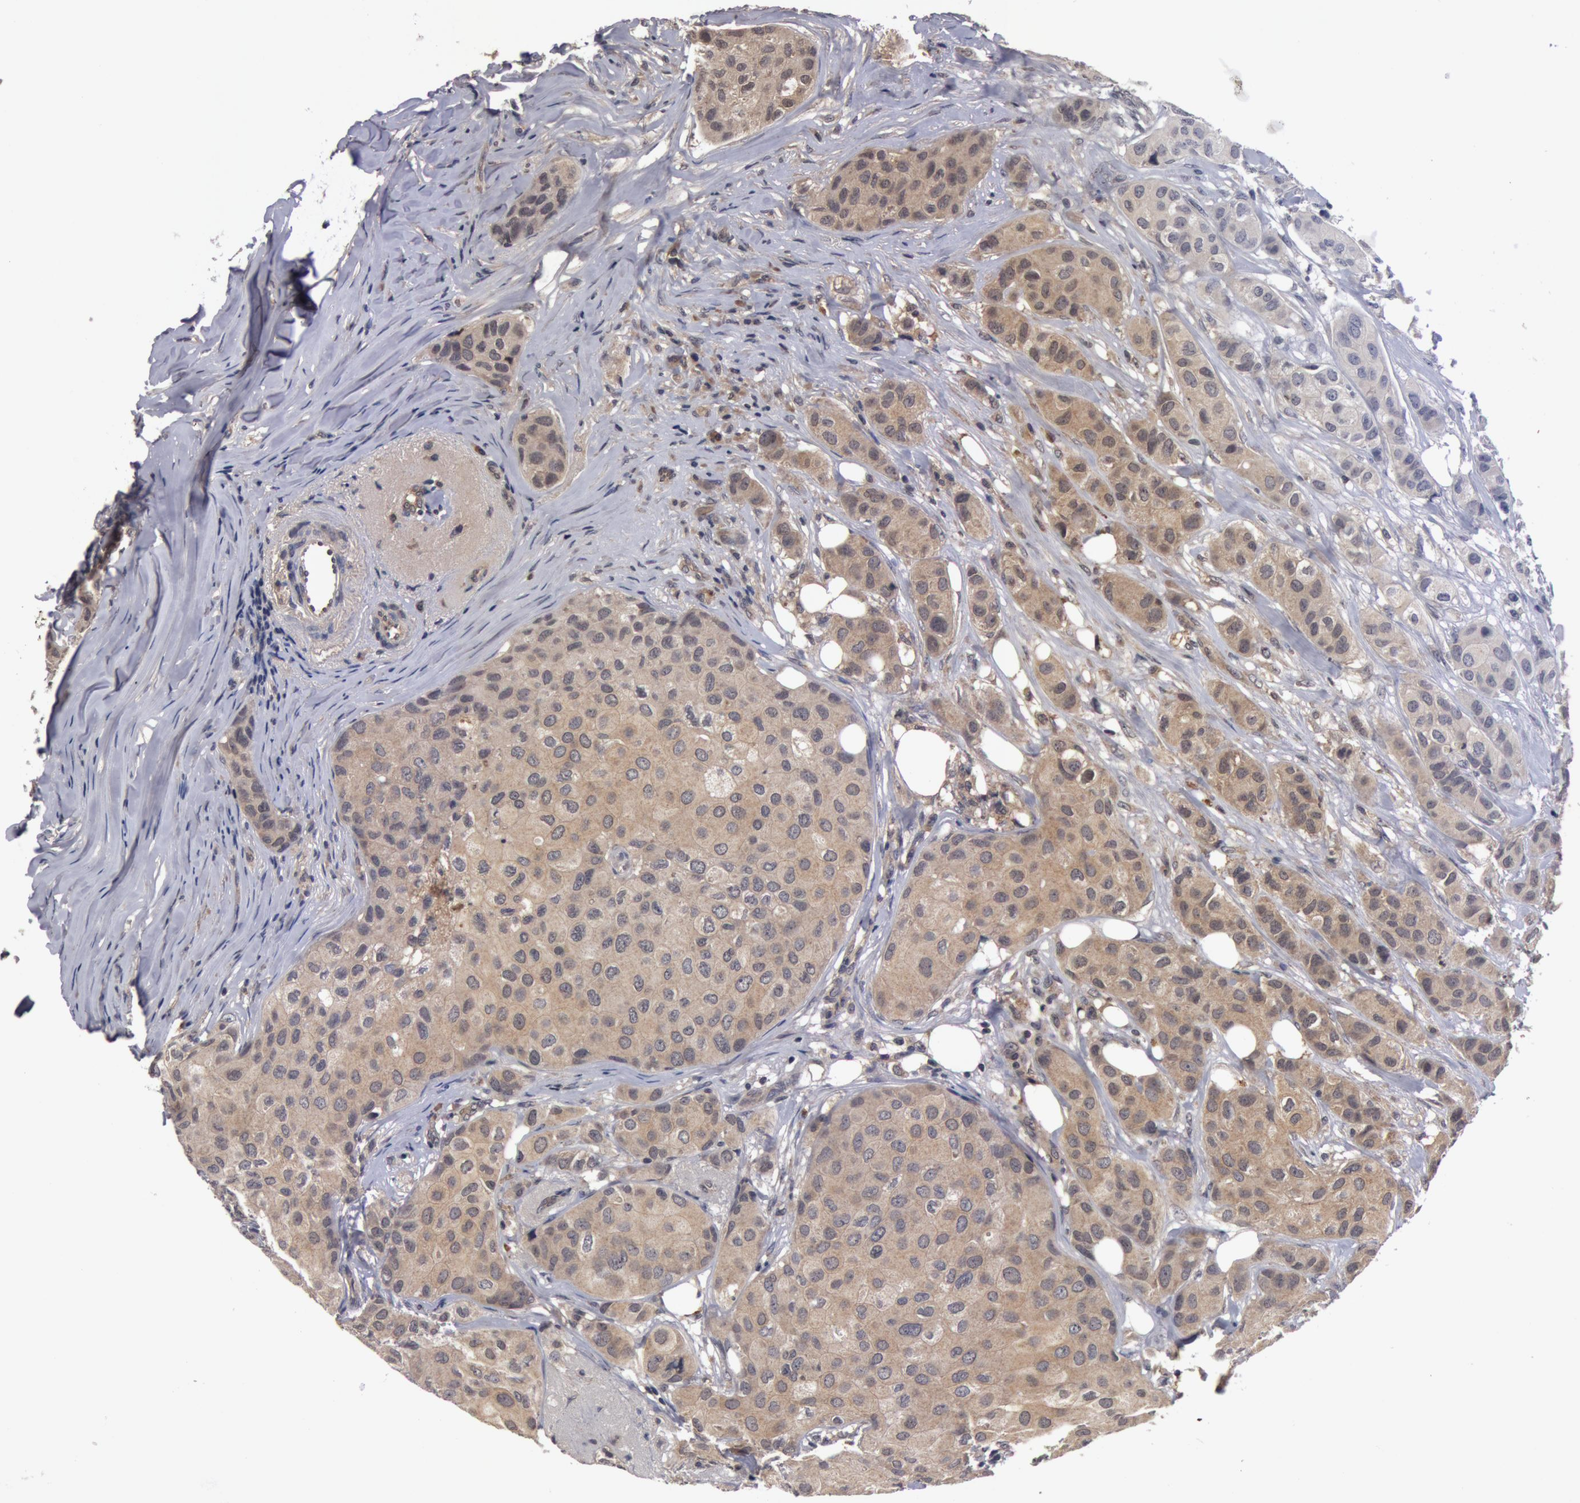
{"staining": {"intensity": "weak", "quantity": ">75%", "location": "cytoplasmic/membranous"}, "tissue": "breast cancer", "cell_type": "Tumor cells", "image_type": "cancer", "snomed": [{"axis": "morphology", "description": "Duct carcinoma"}, {"axis": "topography", "description": "Breast"}], "caption": "A micrograph of human breast cancer stained for a protein displays weak cytoplasmic/membranous brown staining in tumor cells. Using DAB (brown) and hematoxylin (blue) stains, captured at high magnification using brightfield microscopy.", "gene": "BCHE", "patient": {"sex": "female", "age": 68}}